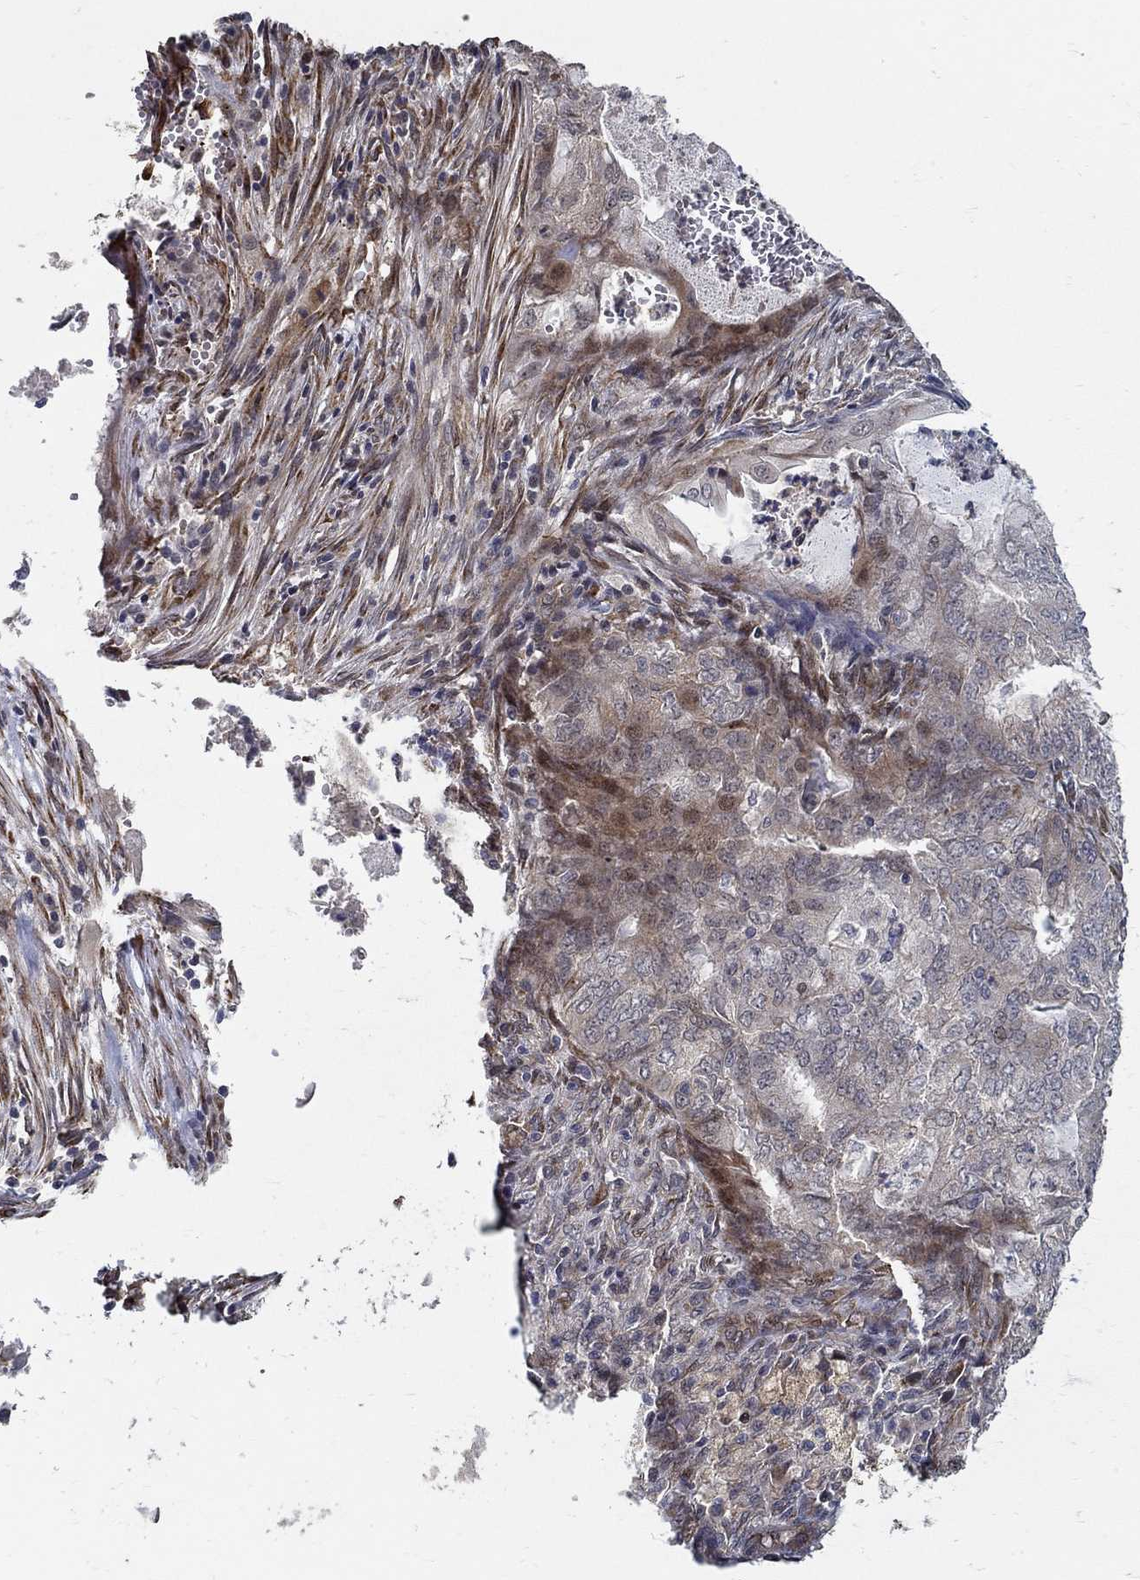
{"staining": {"intensity": "moderate", "quantity": "<25%", "location": "cytoplasmic/membranous,nuclear"}, "tissue": "endometrial cancer", "cell_type": "Tumor cells", "image_type": "cancer", "snomed": [{"axis": "morphology", "description": "Adenocarcinoma, NOS"}, {"axis": "topography", "description": "Endometrium"}], "caption": "This image displays immunohistochemistry (IHC) staining of endometrial cancer (adenocarcinoma), with low moderate cytoplasmic/membranous and nuclear expression in about <25% of tumor cells.", "gene": "ZNF594", "patient": {"sex": "female", "age": 62}}